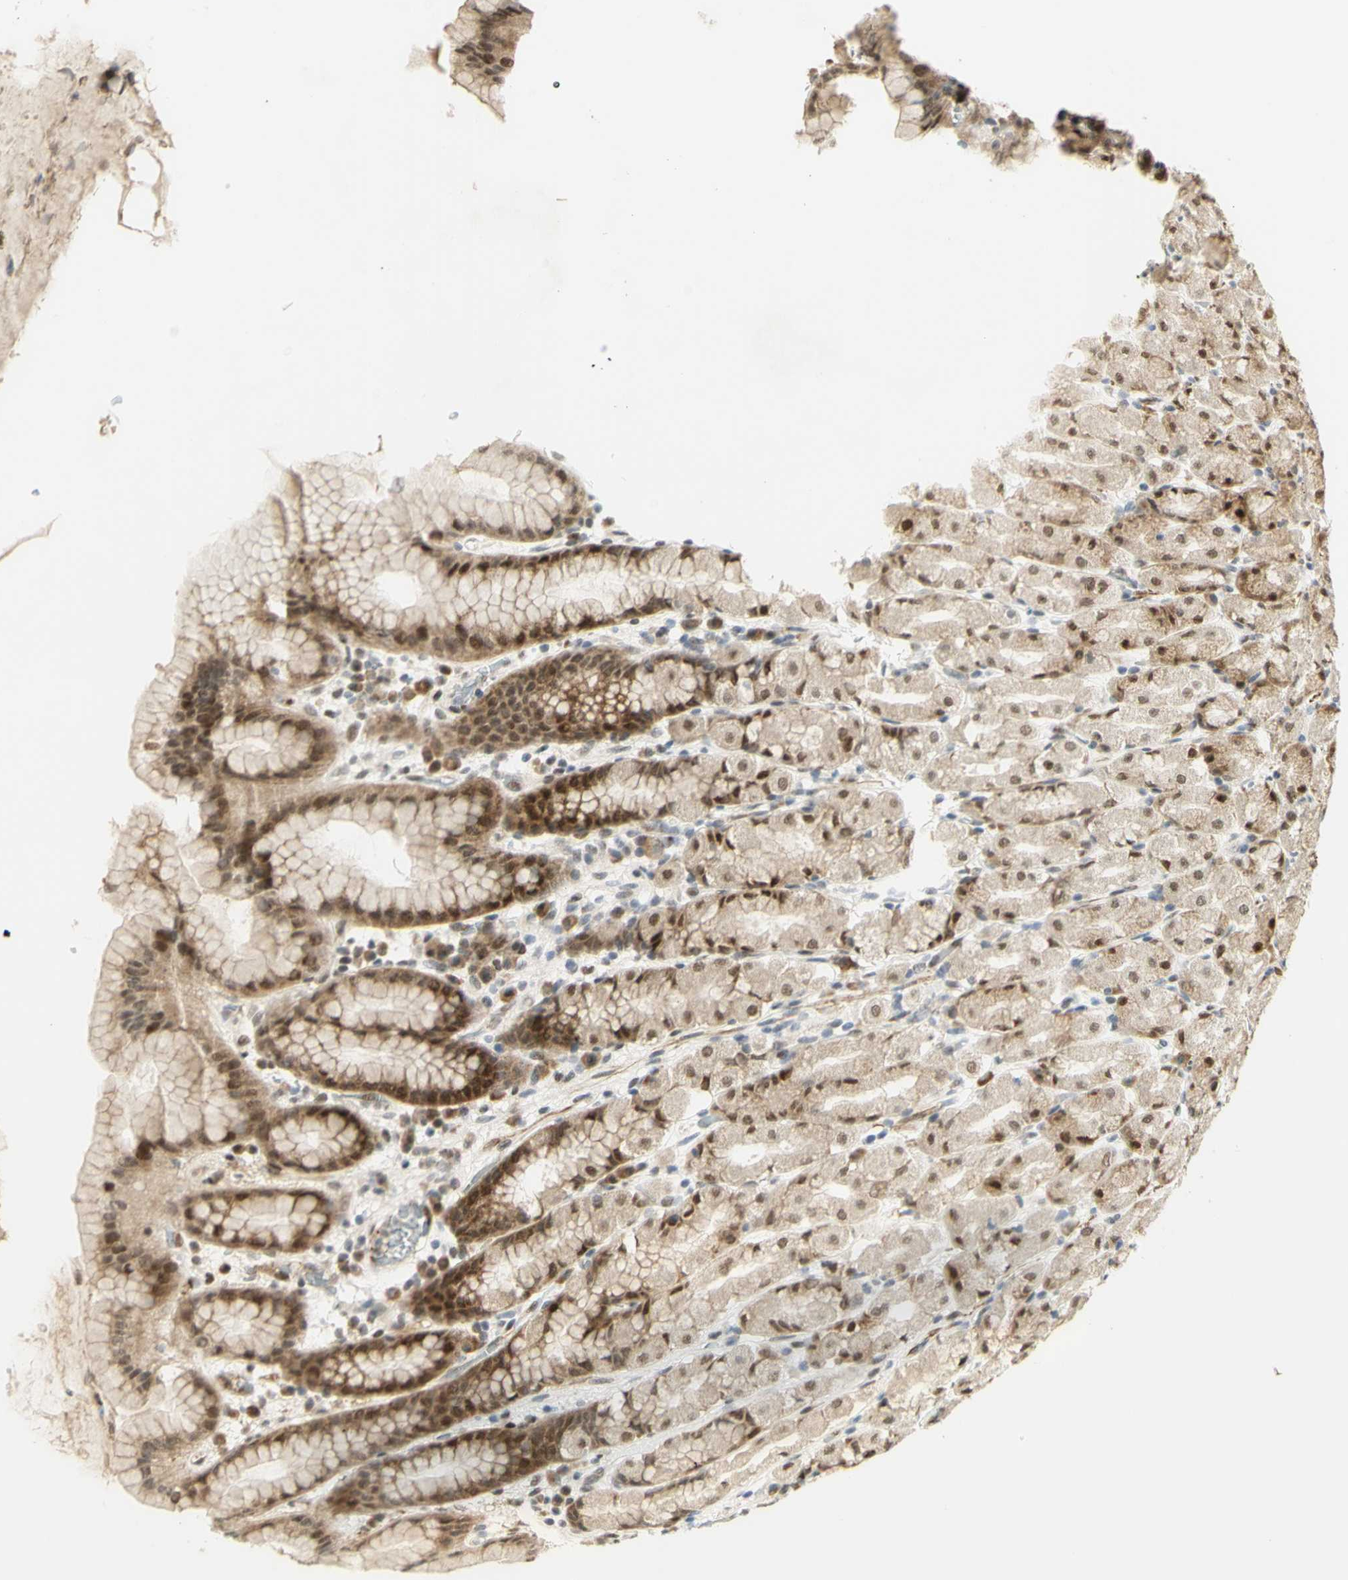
{"staining": {"intensity": "moderate", "quantity": "25%-75%", "location": "cytoplasmic/membranous,nuclear"}, "tissue": "stomach", "cell_type": "Glandular cells", "image_type": "normal", "snomed": [{"axis": "morphology", "description": "Normal tissue, NOS"}, {"axis": "topography", "description": "Stomach, upper"}], "caption": "Immunohistochemical staining of normal human stomach shows medium levels of moderate cytoplasmic/membranous,nuclear expression in about 25%-75% of glandular cells. Ihc stains the protein in brown and the nuclei are stained blue.", "gene": "DDX1", "patient": {"sex": "male", "age": 68}}